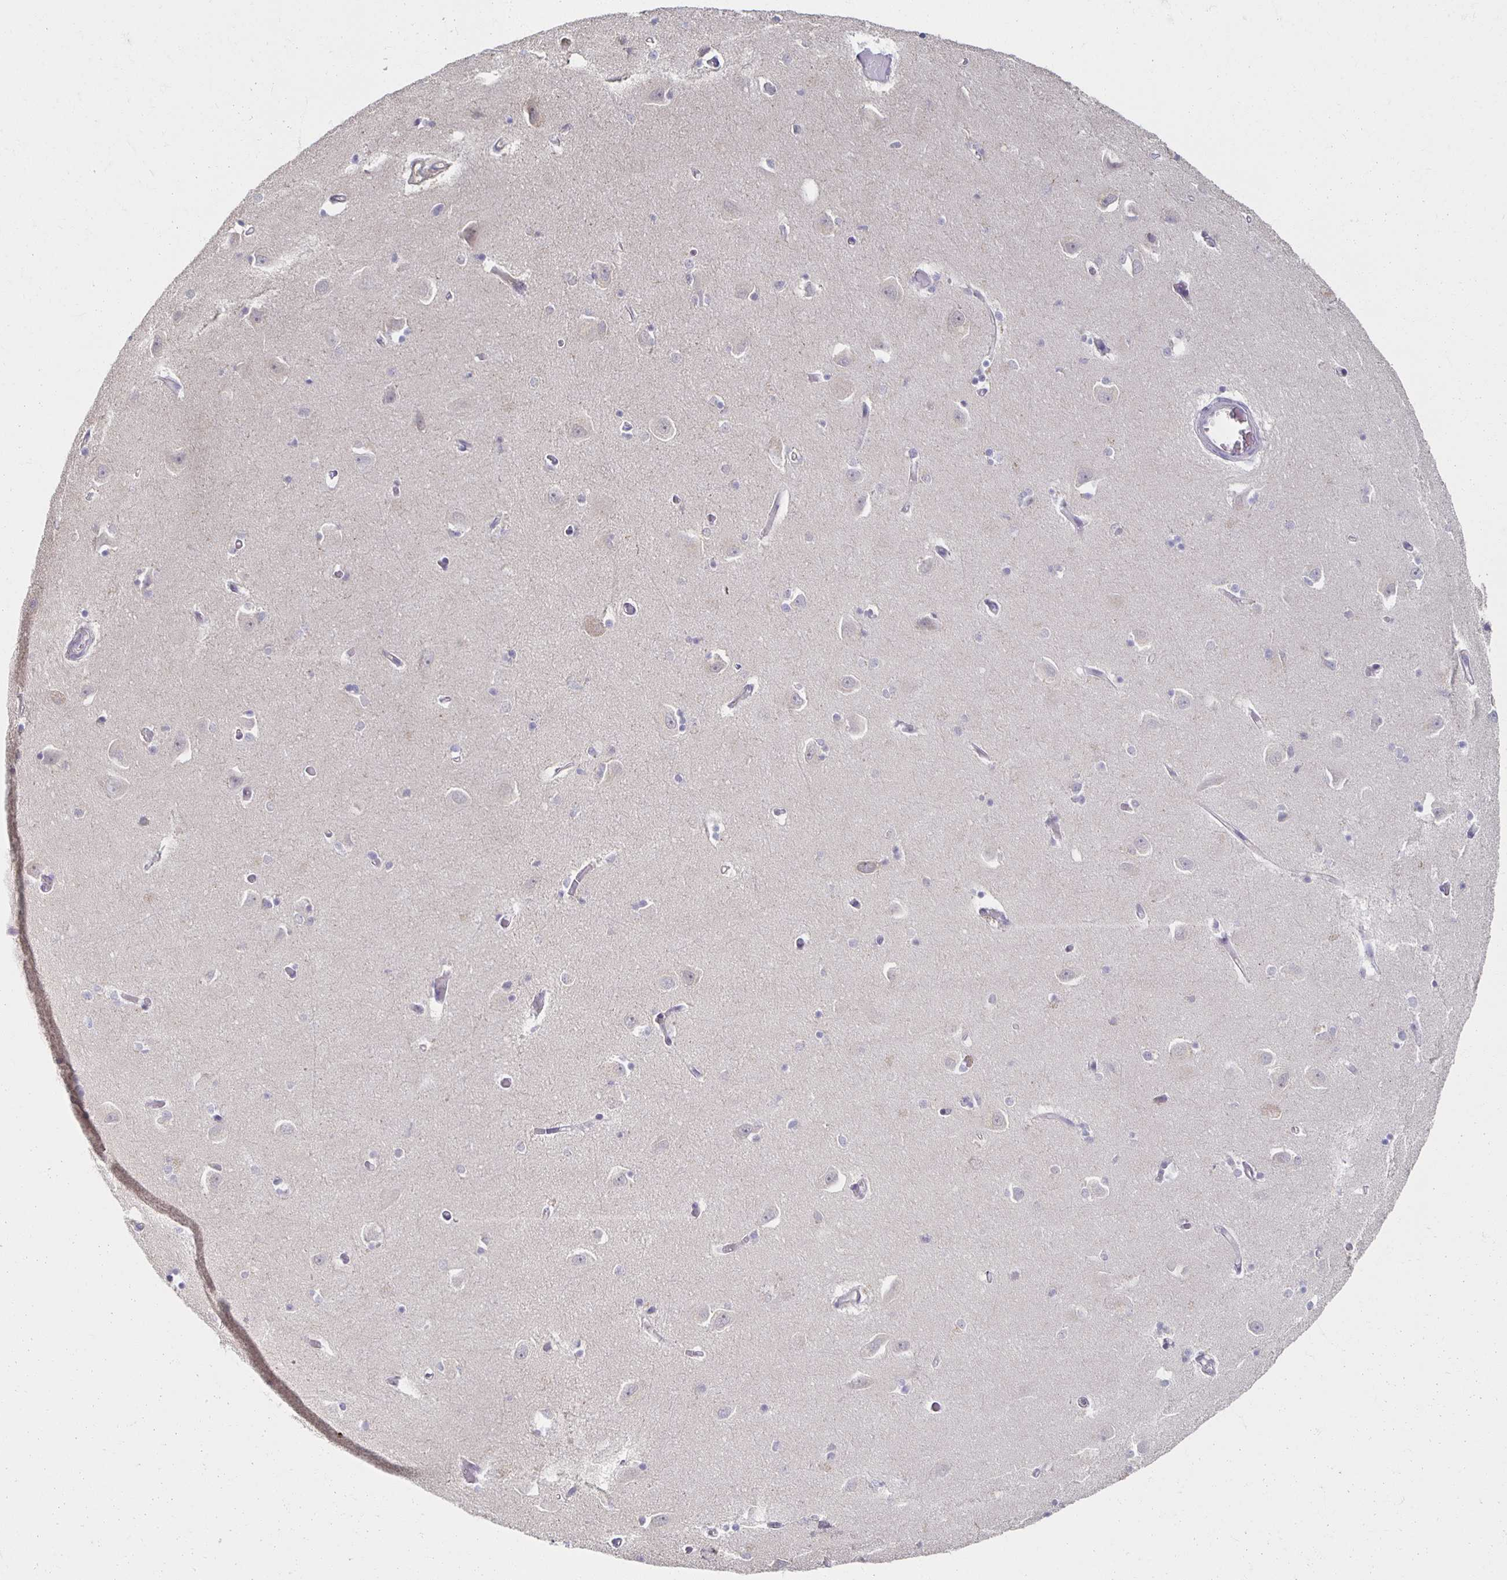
{"staining": {"intensity": "negative", "quantity": "none", "location": "none"}, "tissue": "caudate", "cell_type": "Glial cells", "image_type": "normal", "snomed": [{"axis": "morphology", "description": "Normal tissue, NOS"}, {"axis": "topography", "description": "Lateral ventricle wall"}, {"axis": "topography", "description": "Hippocampus"}], "caption": "Immunohistochemistry of benign human caudate demonstrates no staining in glial cells.", "gene": "ZNF692", "patient": {"sex": "female", "age": 63}}